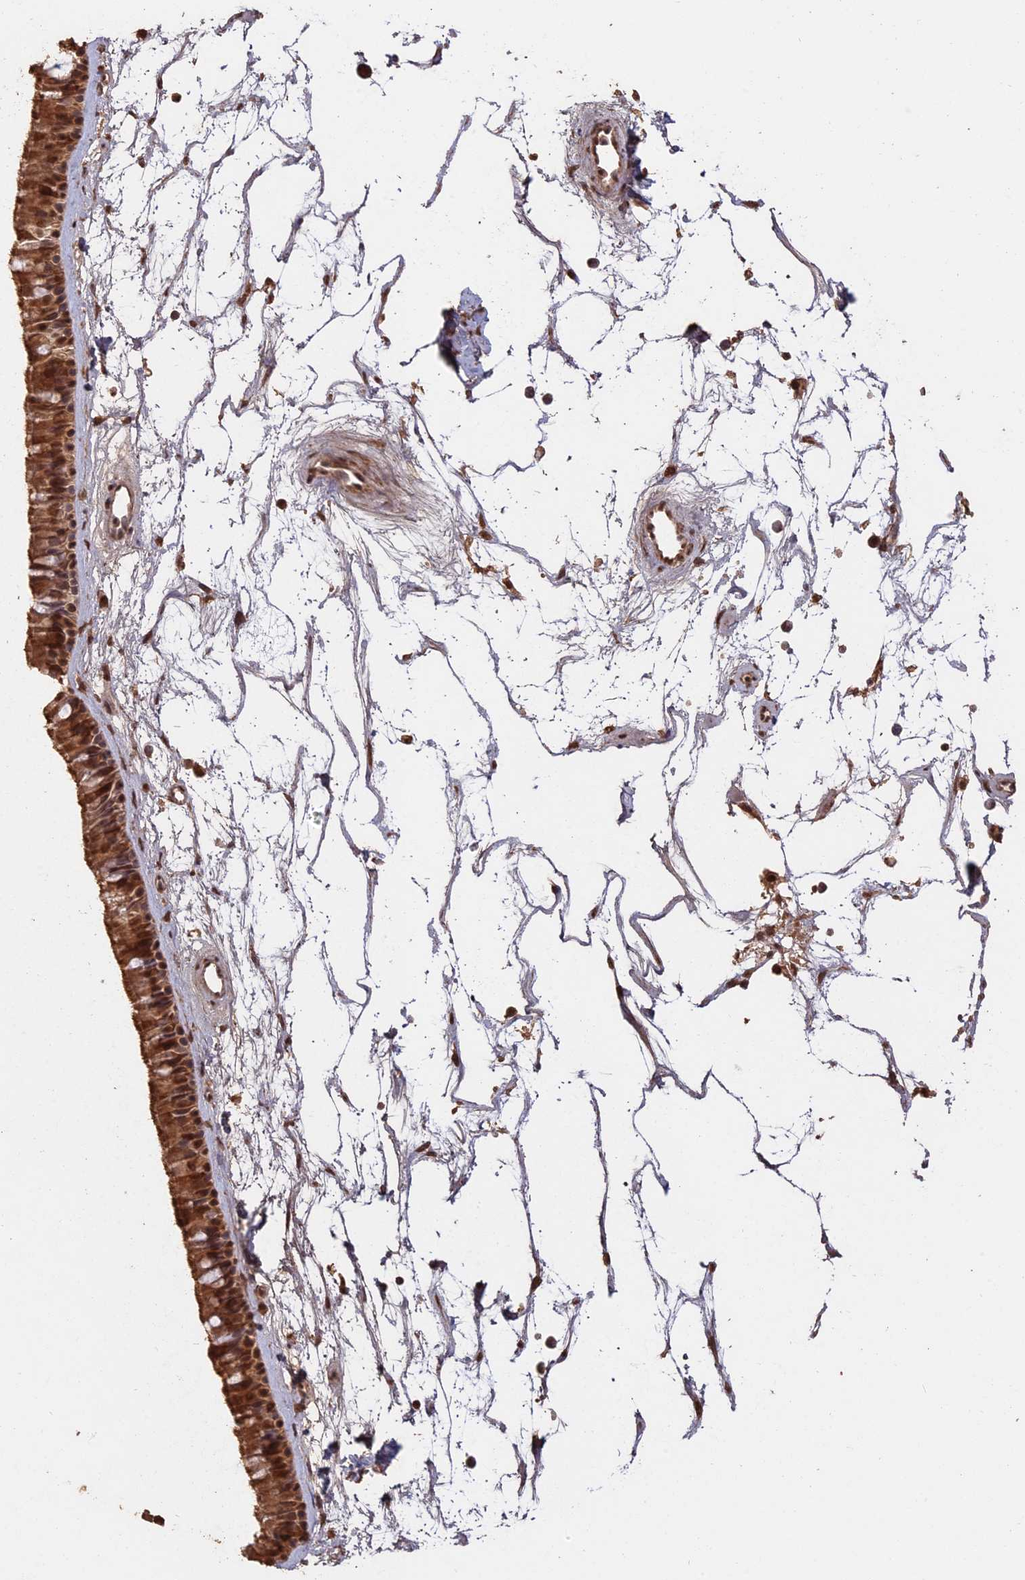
{"staining": {"intensity": "moderate", "quantity": ">75%", "location": "cytoplasmic/membranous,nuclear"}, "tissue": "nasopharynx", "cell_type": "Respiratory epithelial cells", "image_type": "normal", "snomed": [{"axis": "morphology", "description": "Normal tissue, NOS"}, {"axis": "topography", "description": "Nasopharynx"}], "caption": "The image shows staining of benign nasopharynx, revealing moderate cytoplasmic/membranous,nuclear protein positivity (brown color) within respiratory epithelial cells.", "gene": "PSMC6", "patient": {"sex": "male", "age": 64}}